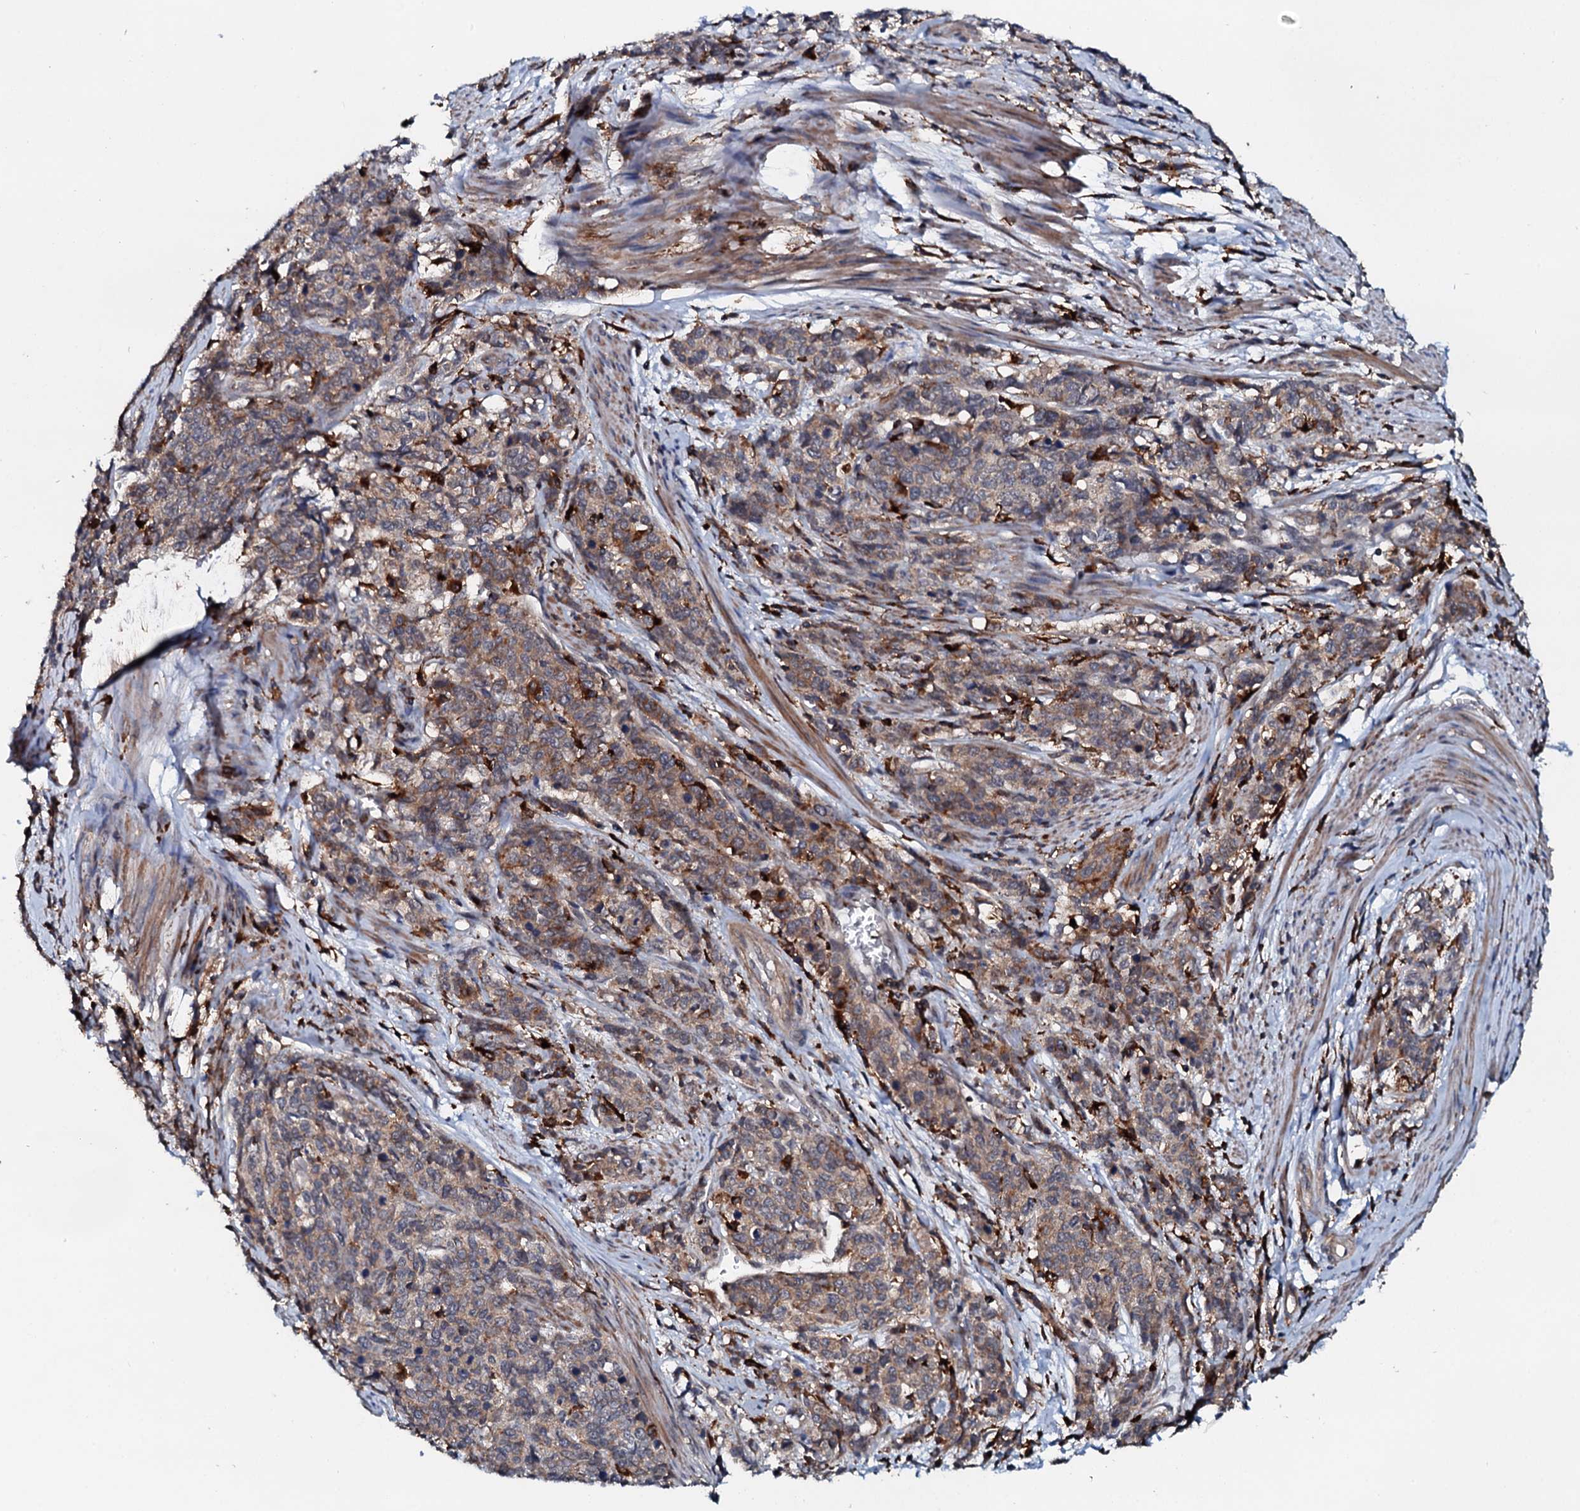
{"staining": {"intensity": "weak", "quantity": ">75%", "location": "cytoplasmic/membranous"}, "tissue": "cervical cancer", "cell_type": "Tumor cells", "image_type": "cancer", "snomed": [{"axis": "morphology", "description": "Squamous cell carcinoma, NOS"}, {"axis": "topography", "description": "Cervix"}], "caption": "Immunohistochemical staining of cervical squamous cell carcinoma shows weak cytoplasmic/membranous protein staining in approximately >75% of tumor cells. (DAB (3,3'-diaminobenzidine) IHC with brightfield microscopy, high magnification).", "gene": "VAMP8", "patient": {"sex": "female", "age": 60}}